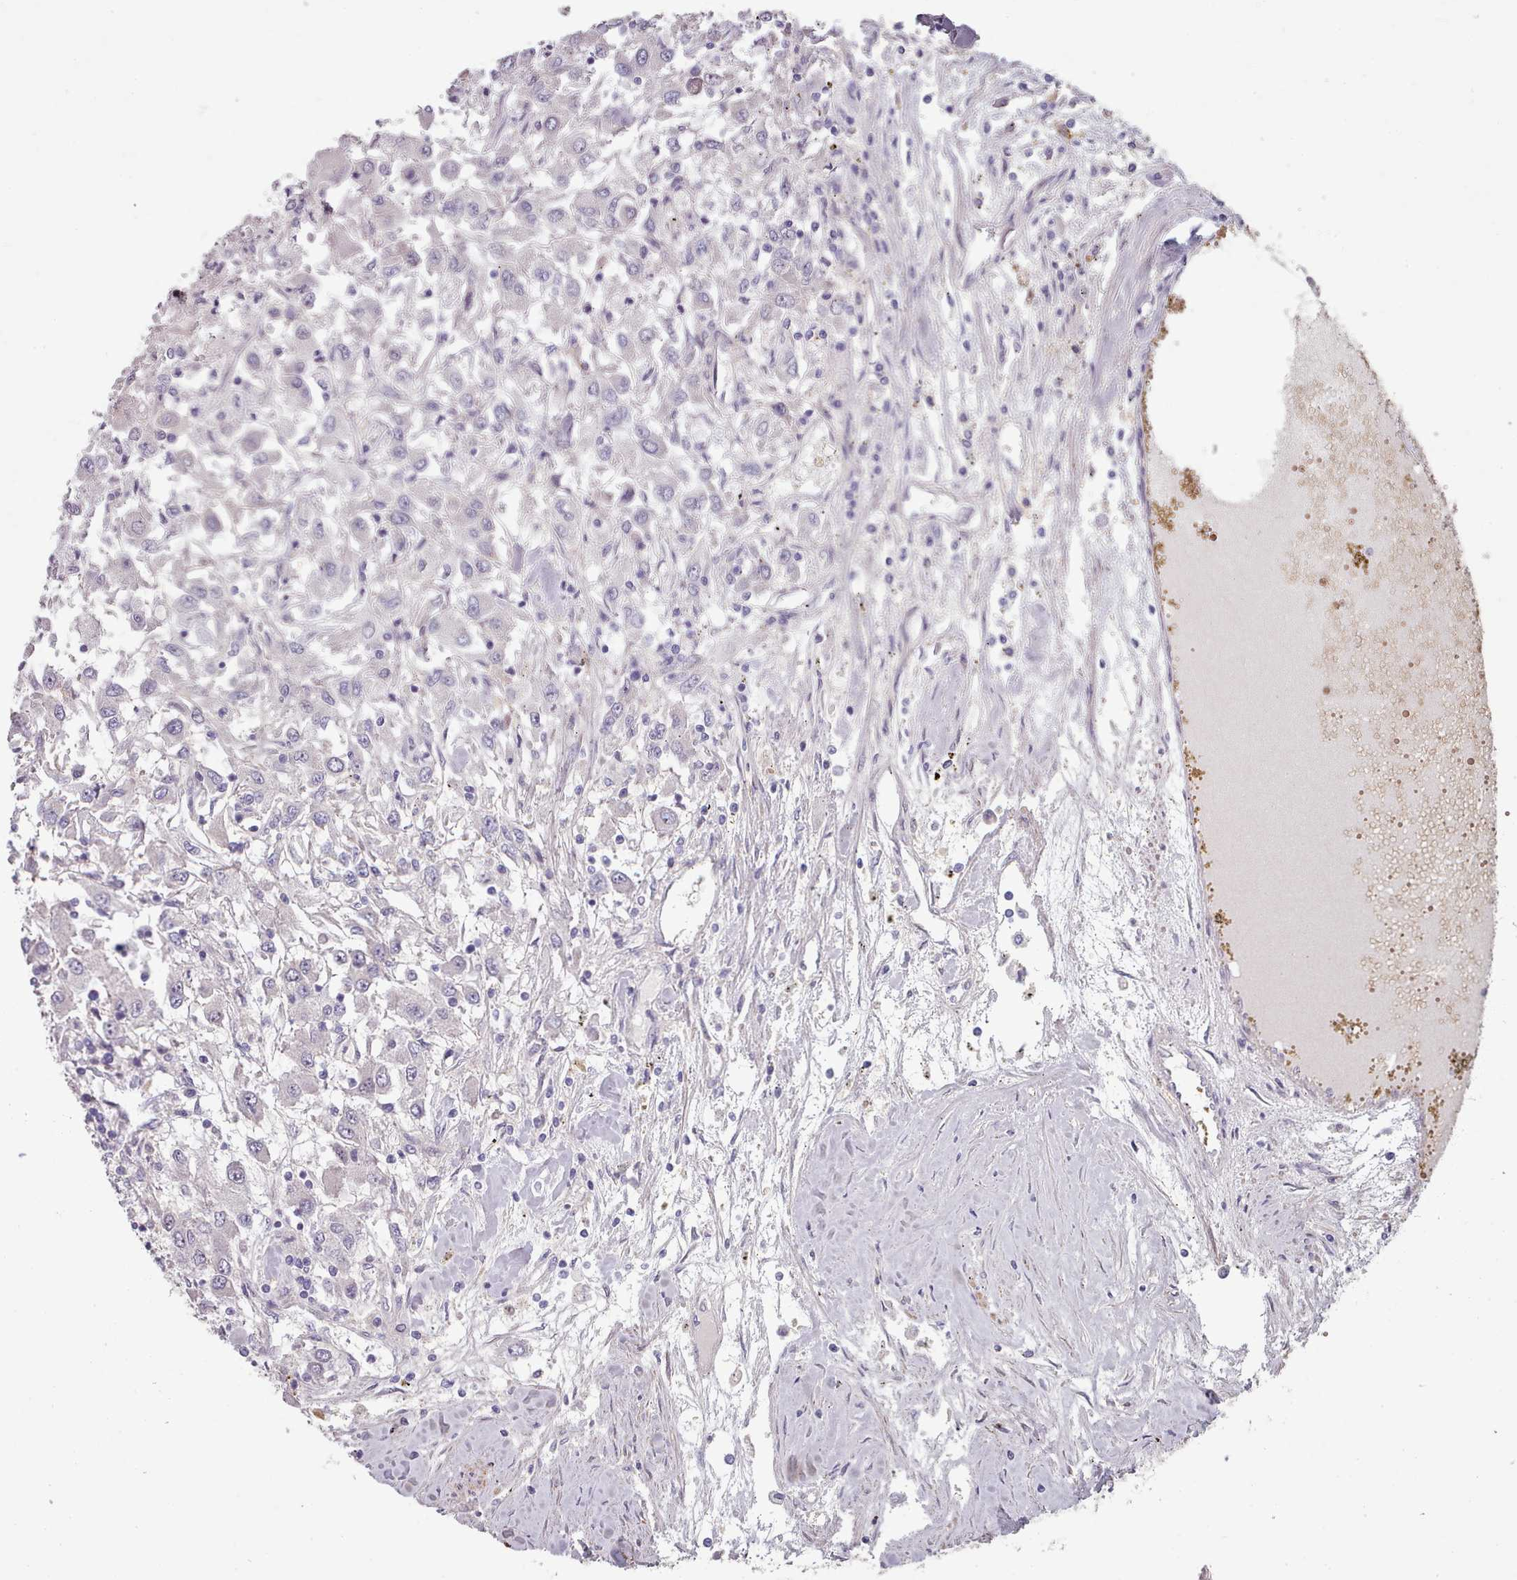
{"staining": {"intensity": "negative", "quantity": "none", "location": "none"}, "tissue": "renal cancer", "cell_type": "Tumor cells", "image_type": "cancer", "snomed": [{"axis": "morphology", "description": "Adenocarcinoma, NOS"}, {"axis": "topography", "description": "Kidney"}], "caption": "Immunohistochemistry (IHC) image of neoplastic tissue: human renal cancer (adenocarcinoma) stained with DAB (3,3'-diaminobenzidine) displays no significant protein staining in tumor cells.", "gene": "CLNS1A", "patient": {"sex": "female", "age": 67}}